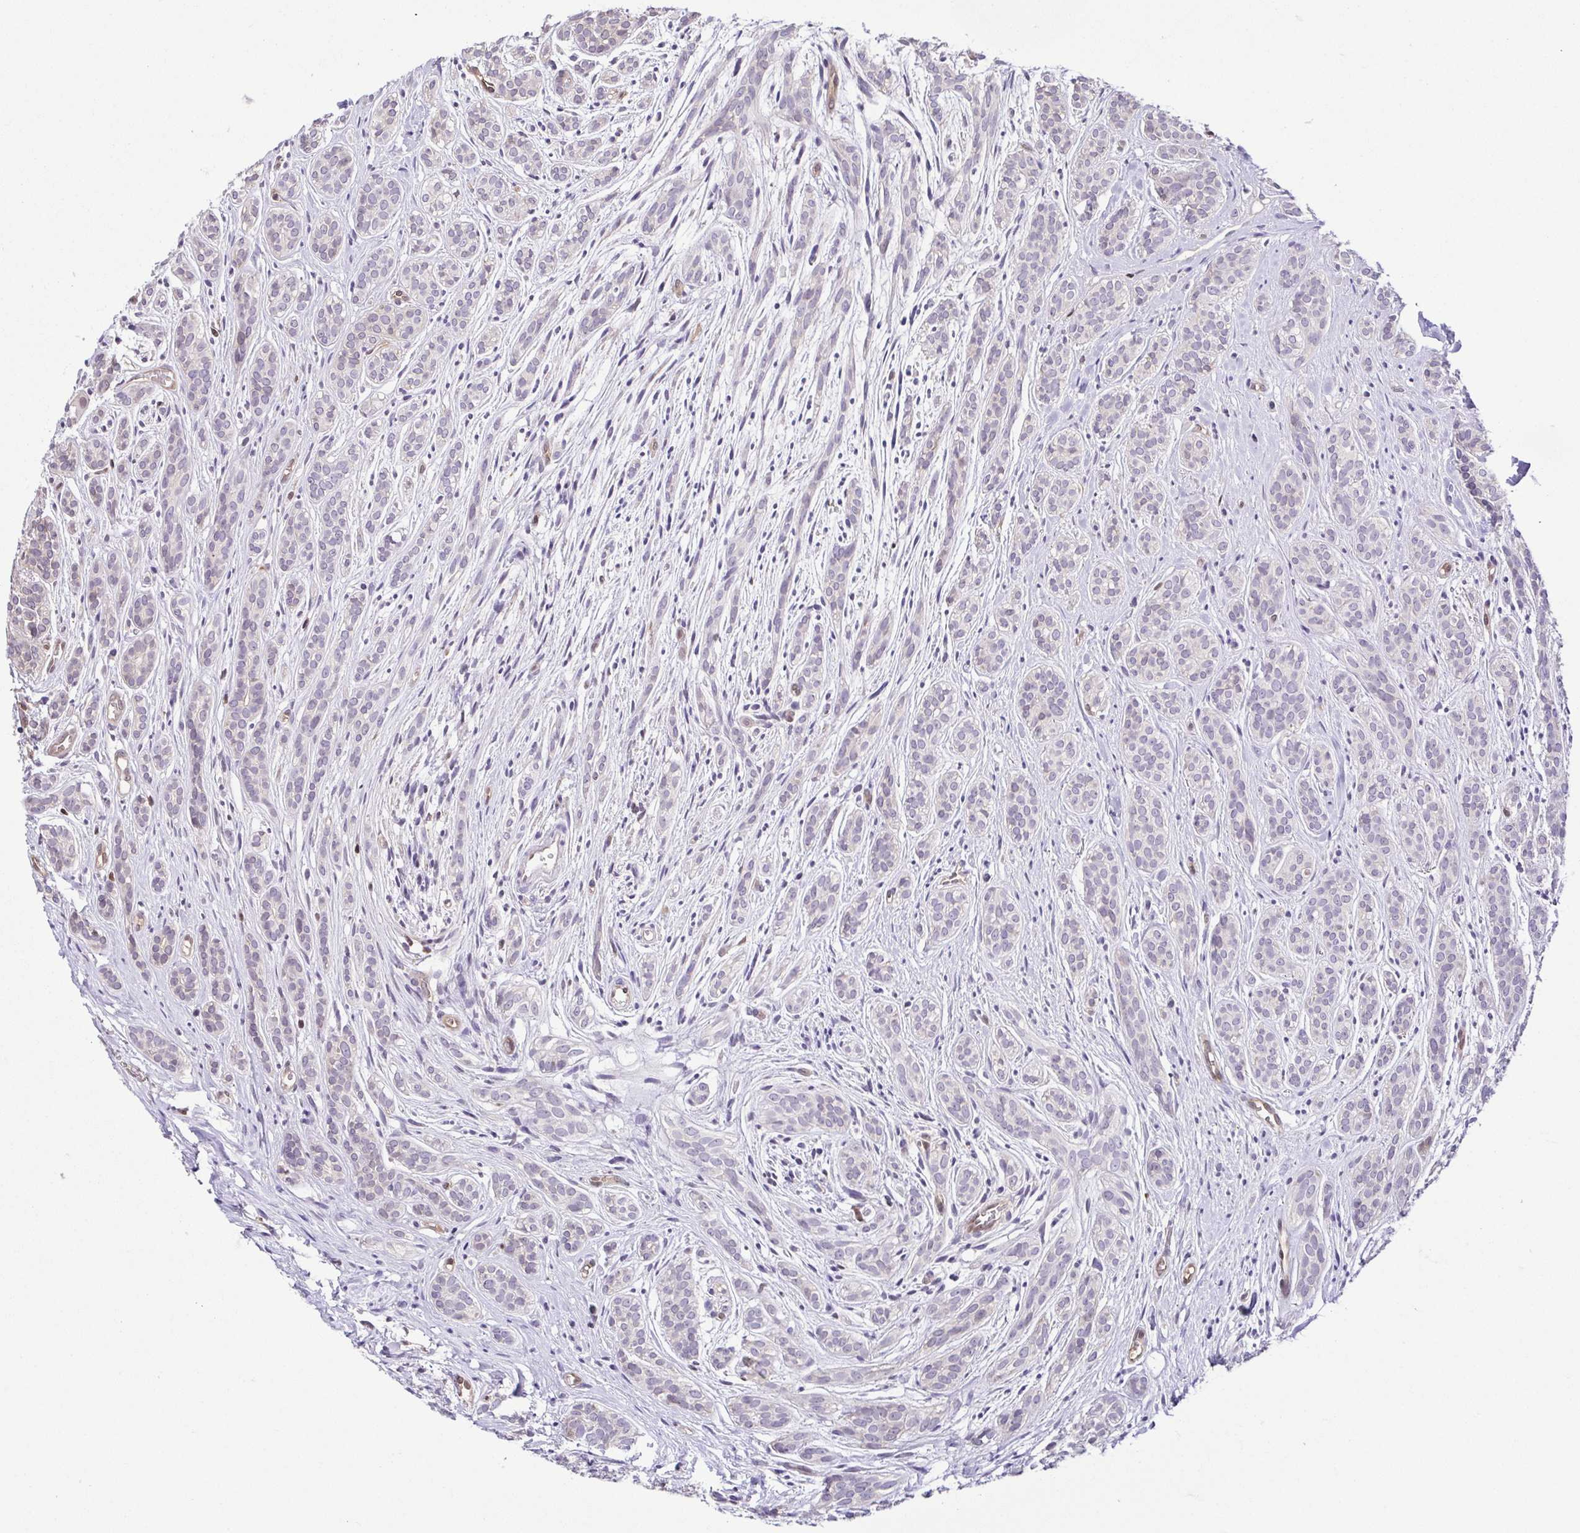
{"staining": {"intensity": "negative", "quantity": "none", "location": "none"}, "tissue": "head and neck cancer", "cell_type": "Tumor cells", "image_type": "cancer", "snomed": [{"axis": "morphology", "description": "Adenocarcinoma, NOS"}, {"axis": "topography", "description": "Head-Neck"}], "caption": "Protein analysis of head and neck cancer (adenocarcinoma) demonstrates no significant positivity in tumor cells. (Brightfield microscopy of DAB IHC at high magnification).", "gene": "PSMB9", "patient": {"sex": "female", "age": 57}}